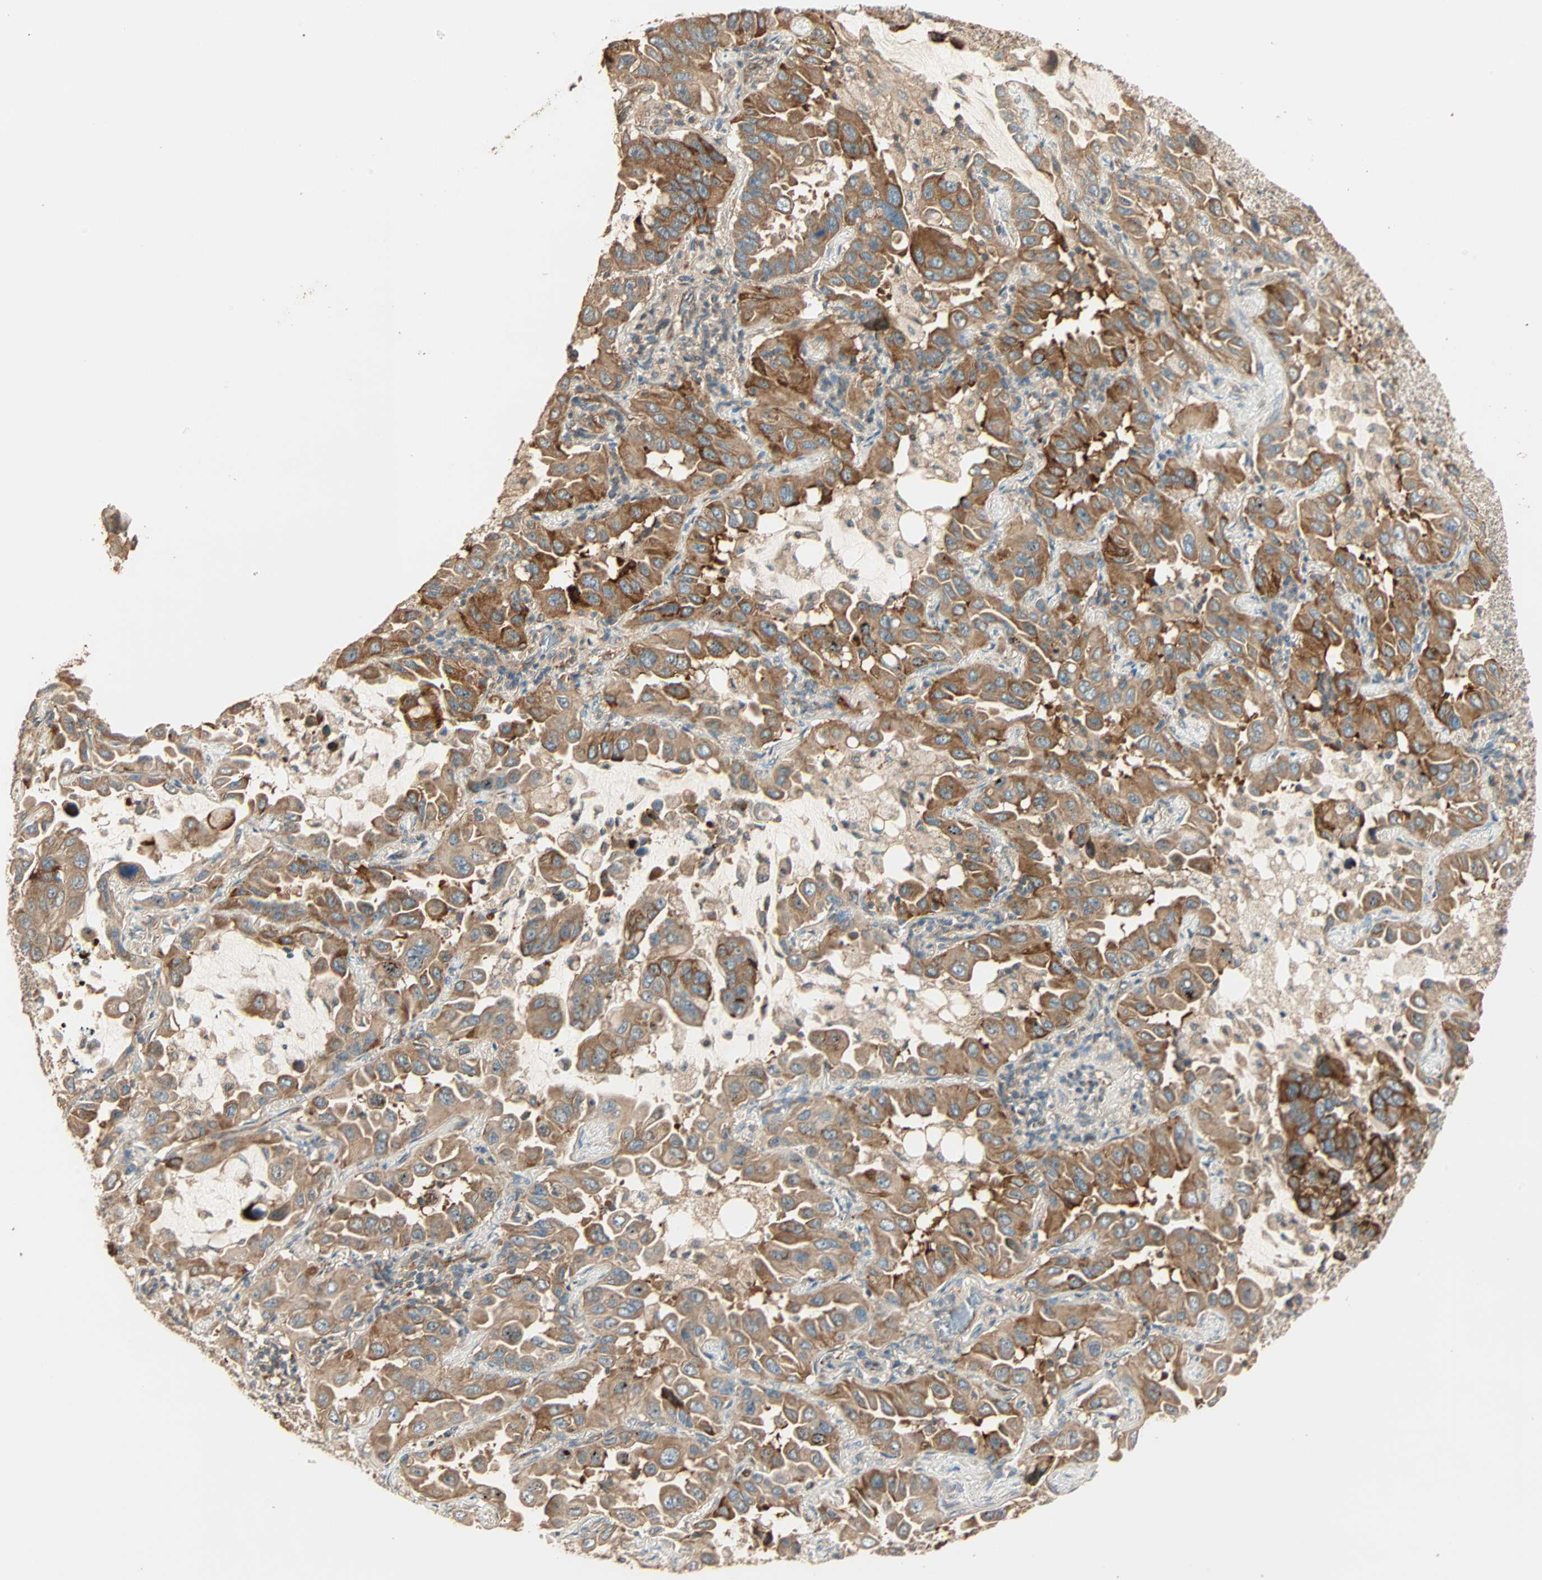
{"staining": {"intensity": "moderate", "quantity": ">75%", "location": "cytoplasmic/membranous"}, "tissue": "lung cancer", "cell_type": "Tumor cells", "image_type": "cancer", "snomed": [{"axis": "morphology", "description": "Adenocarcinoma, NOS"}, {"axis": "topography", "description": "Lung"}], "caption": "Protein staining displays moderate cytoplasmic/membranous positivity in about >75% of tumor cells in lung adenocarcinoma. The protein of interest is shown in brown color, while the nuclei are stained blue.", "gene": "GALK1", "patient": {"sex": "male", "age": 64}}